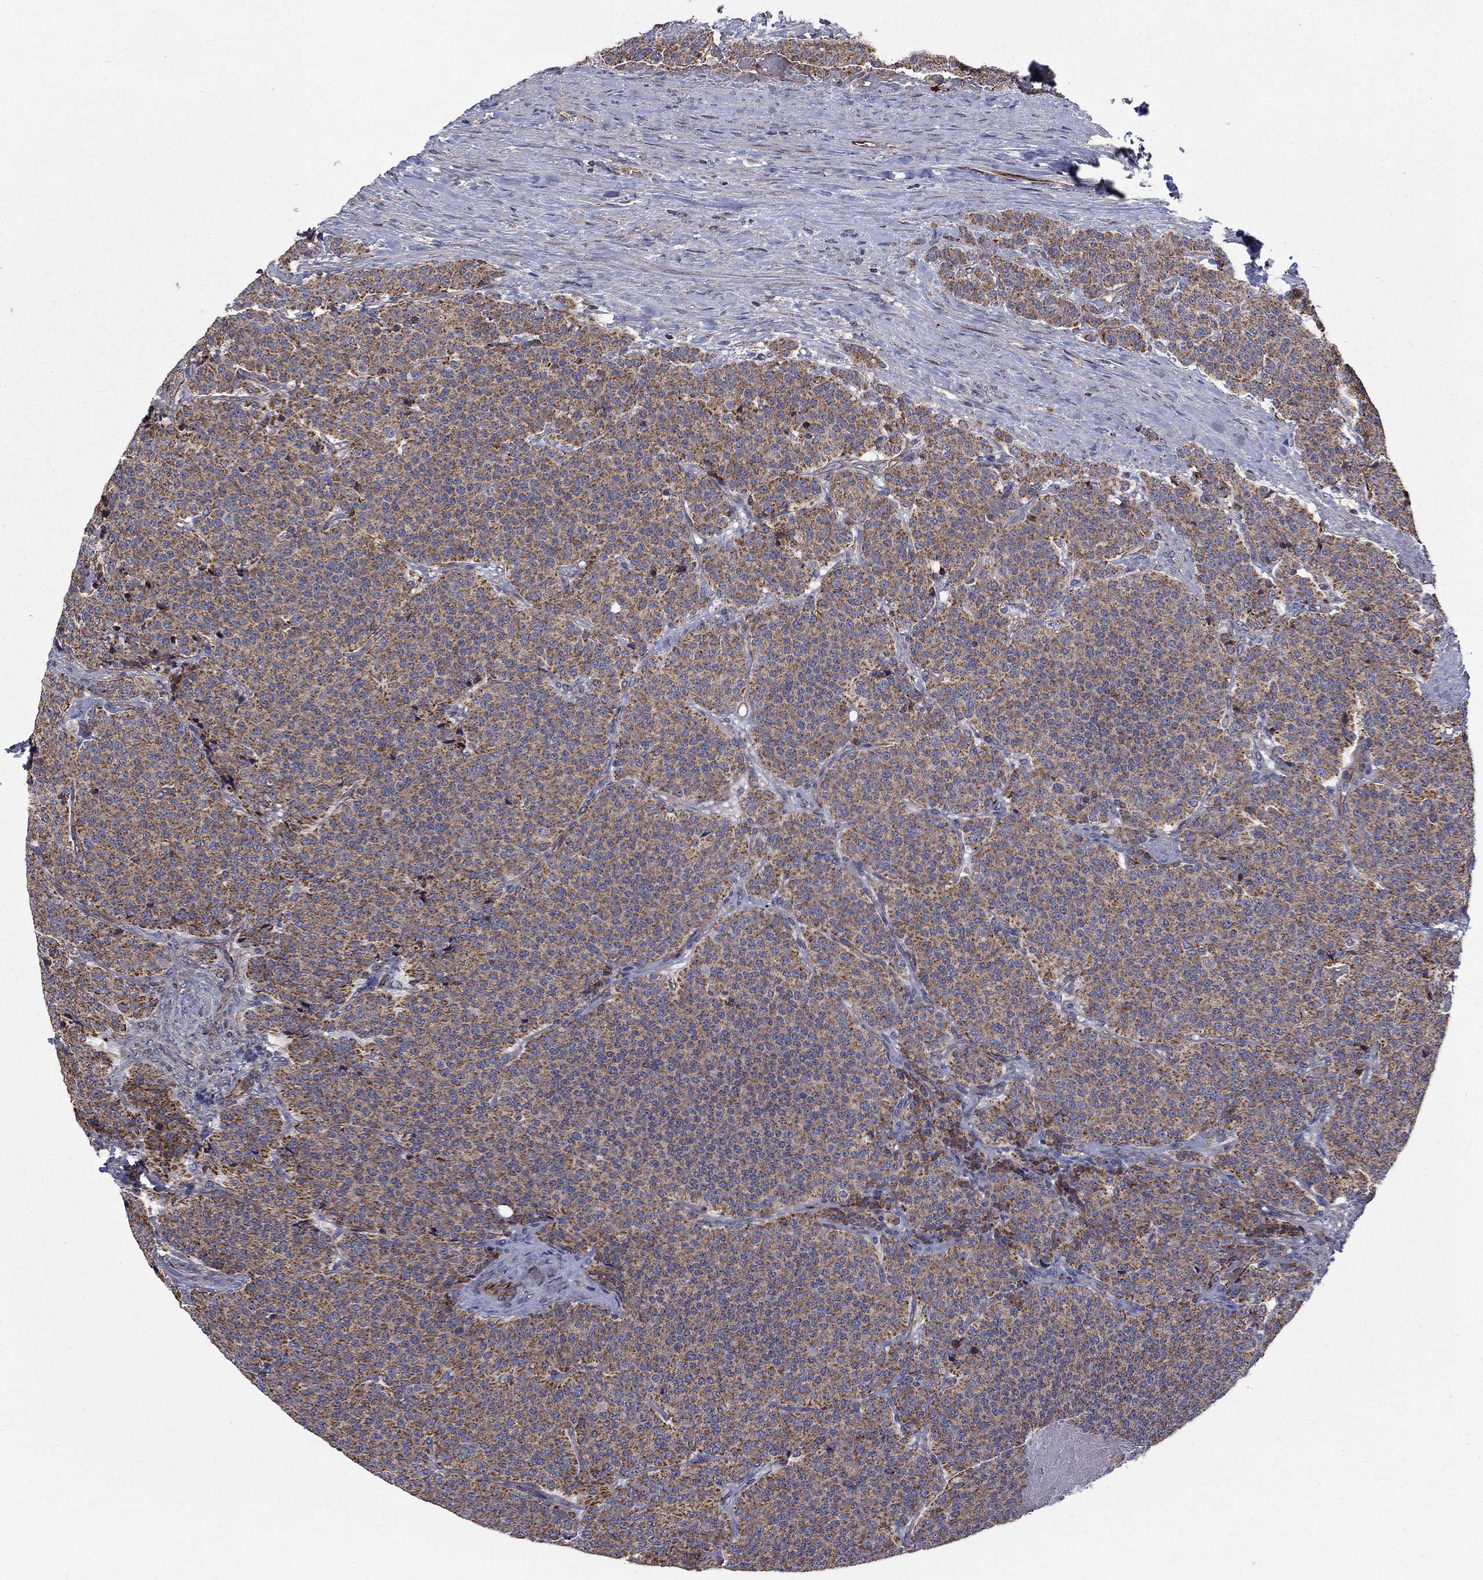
{"staining": {"intensity": "strong", "quantity": "25%-75%", "location": "cytoplasmic/membranous"}, "tissue": "carcinoid", "cell_type": "Tumor cells", "image_type": "cancer", "snomed": [{"axis": "morphology", "description": "Carcinoid, malignant, NOS"}, {"axis": "topography", "description": "Small intestine"}], "caption": "Protein staining by immunohistochemistry (IHC) exhibits strong cytoplasmic/membranous staining in about 25%-75% of tumor cells in malignant carcinoid. (Stains: DAB (3,3'-diaminobenzidine) in brown, nuclei in blue, Microscopy: brightfield microscopy at high magnification).", "gene": "NDUFC1", "patient": {"sex": "female", "age": 58}}